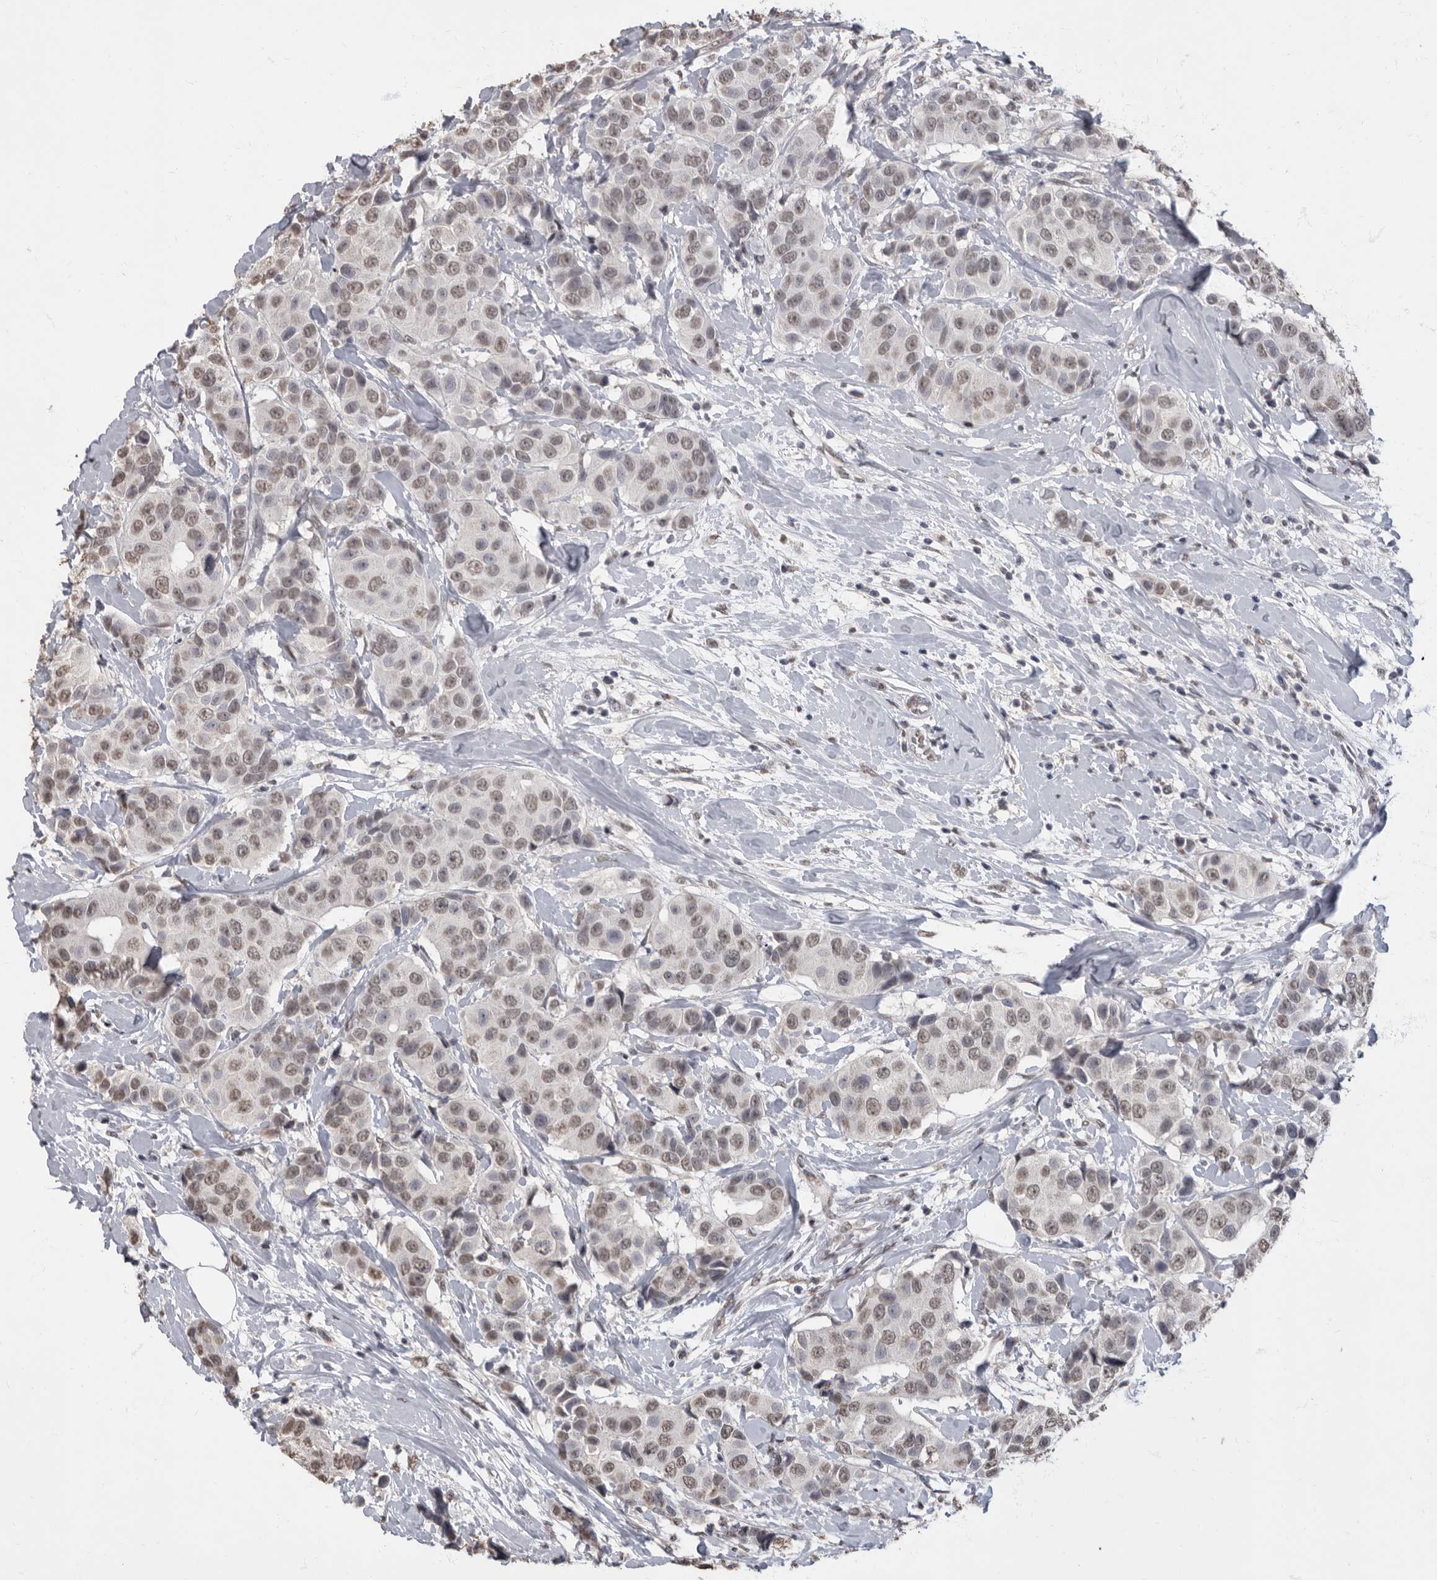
{"staining": {"intensity": "weak", "quantity": ">75%", "location": "nuclear"}, "tissue": "breast cancer", "cell_type": "Tumor cells", "image_type": "cancer", "snomed": [{"axis": "morphology", "description": "Normal tissue, NOS"}, {"axis": "morphology", "description": "Duct carcinoma"}, {"axis": "topography", "description": "Breast"}], "caption": "Breast cancer (intraductal carcinoma) was stained to show a protein in brown. There is low levels of weak nuclear staining in approximately >75% of tumor cells.", "gene": "NBL1", "patient": {"sex": "female", "age": 39}}